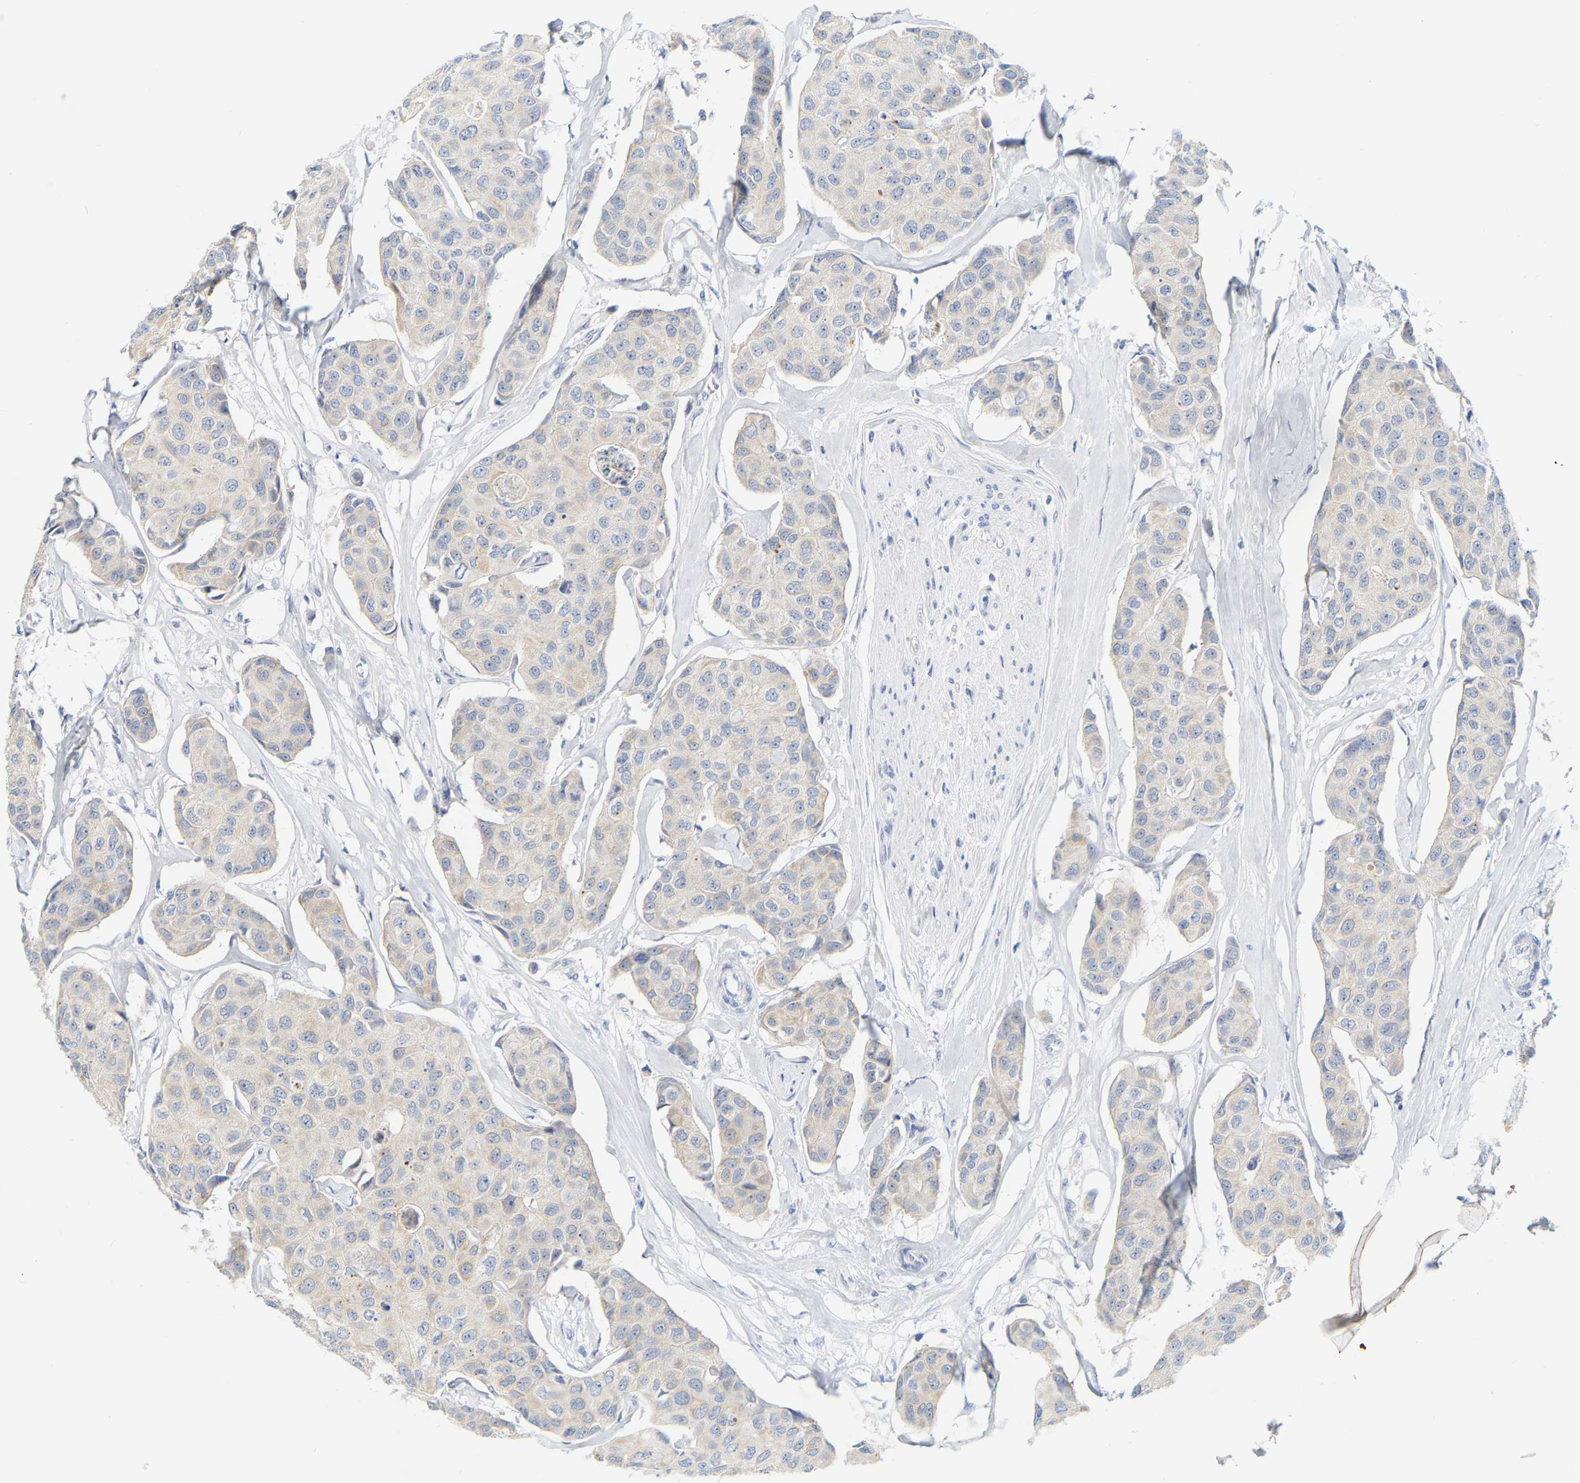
{"staining": {"intensity": "negative", "quantity": "none", "location": "none"}, "tissue": "breast cancer", "cell_type": "Tumor cells", "image_type": "cancer", "snomed": [{"axis": "morphology", "description": "Duct carcinoma"}, {"axis": "topography", "description": "Breast"}], "caption": "The image shows no significant positivity in tumor cells of breast cancer.", "gene": "KRT76", "patient": {"sex": "female", "age": 80}}